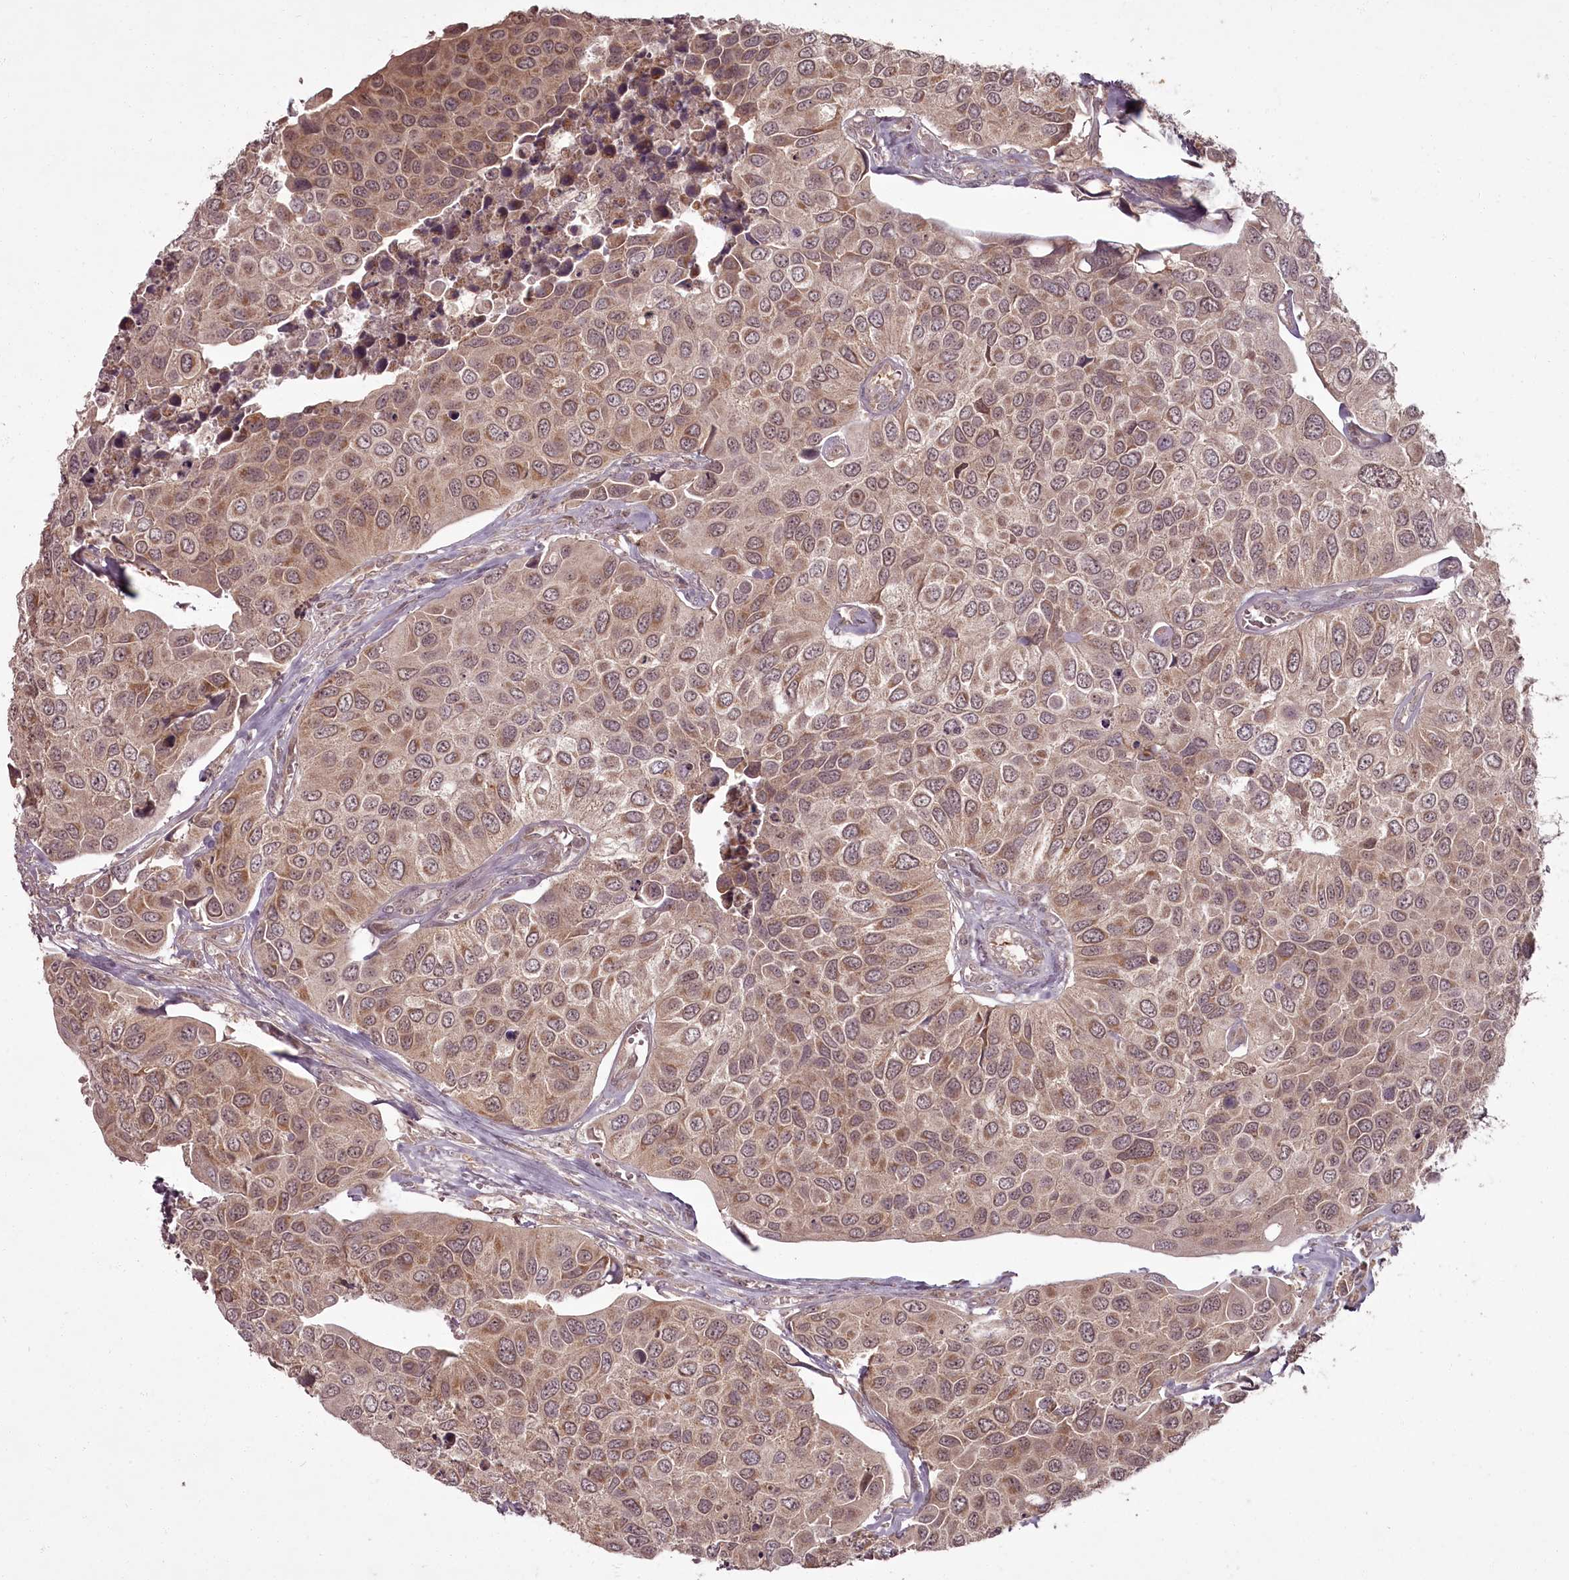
{"staining": {"intensity": "moderate", "quantity": ">75%", "location": "cytoplasmic/membranous"}, "tissue": "urothelial cancer", "cell_type": "Tumor cells", "image_type": "cancer", "snomed": [{"axis": "morphology", "description": "Urothelial carcinoma, High grade"}, {"axis": "topography", "description": "Urinary bladder"}], "caption": "Immunohistochemical staining of human high-grade urothelial carcinoma displays medium levels of moderate cytoplasmic/membranous staining in approximately >75% of tumor cells.", "gene": "PCBP2", "patient": {"sex": "male", "age": 74}}